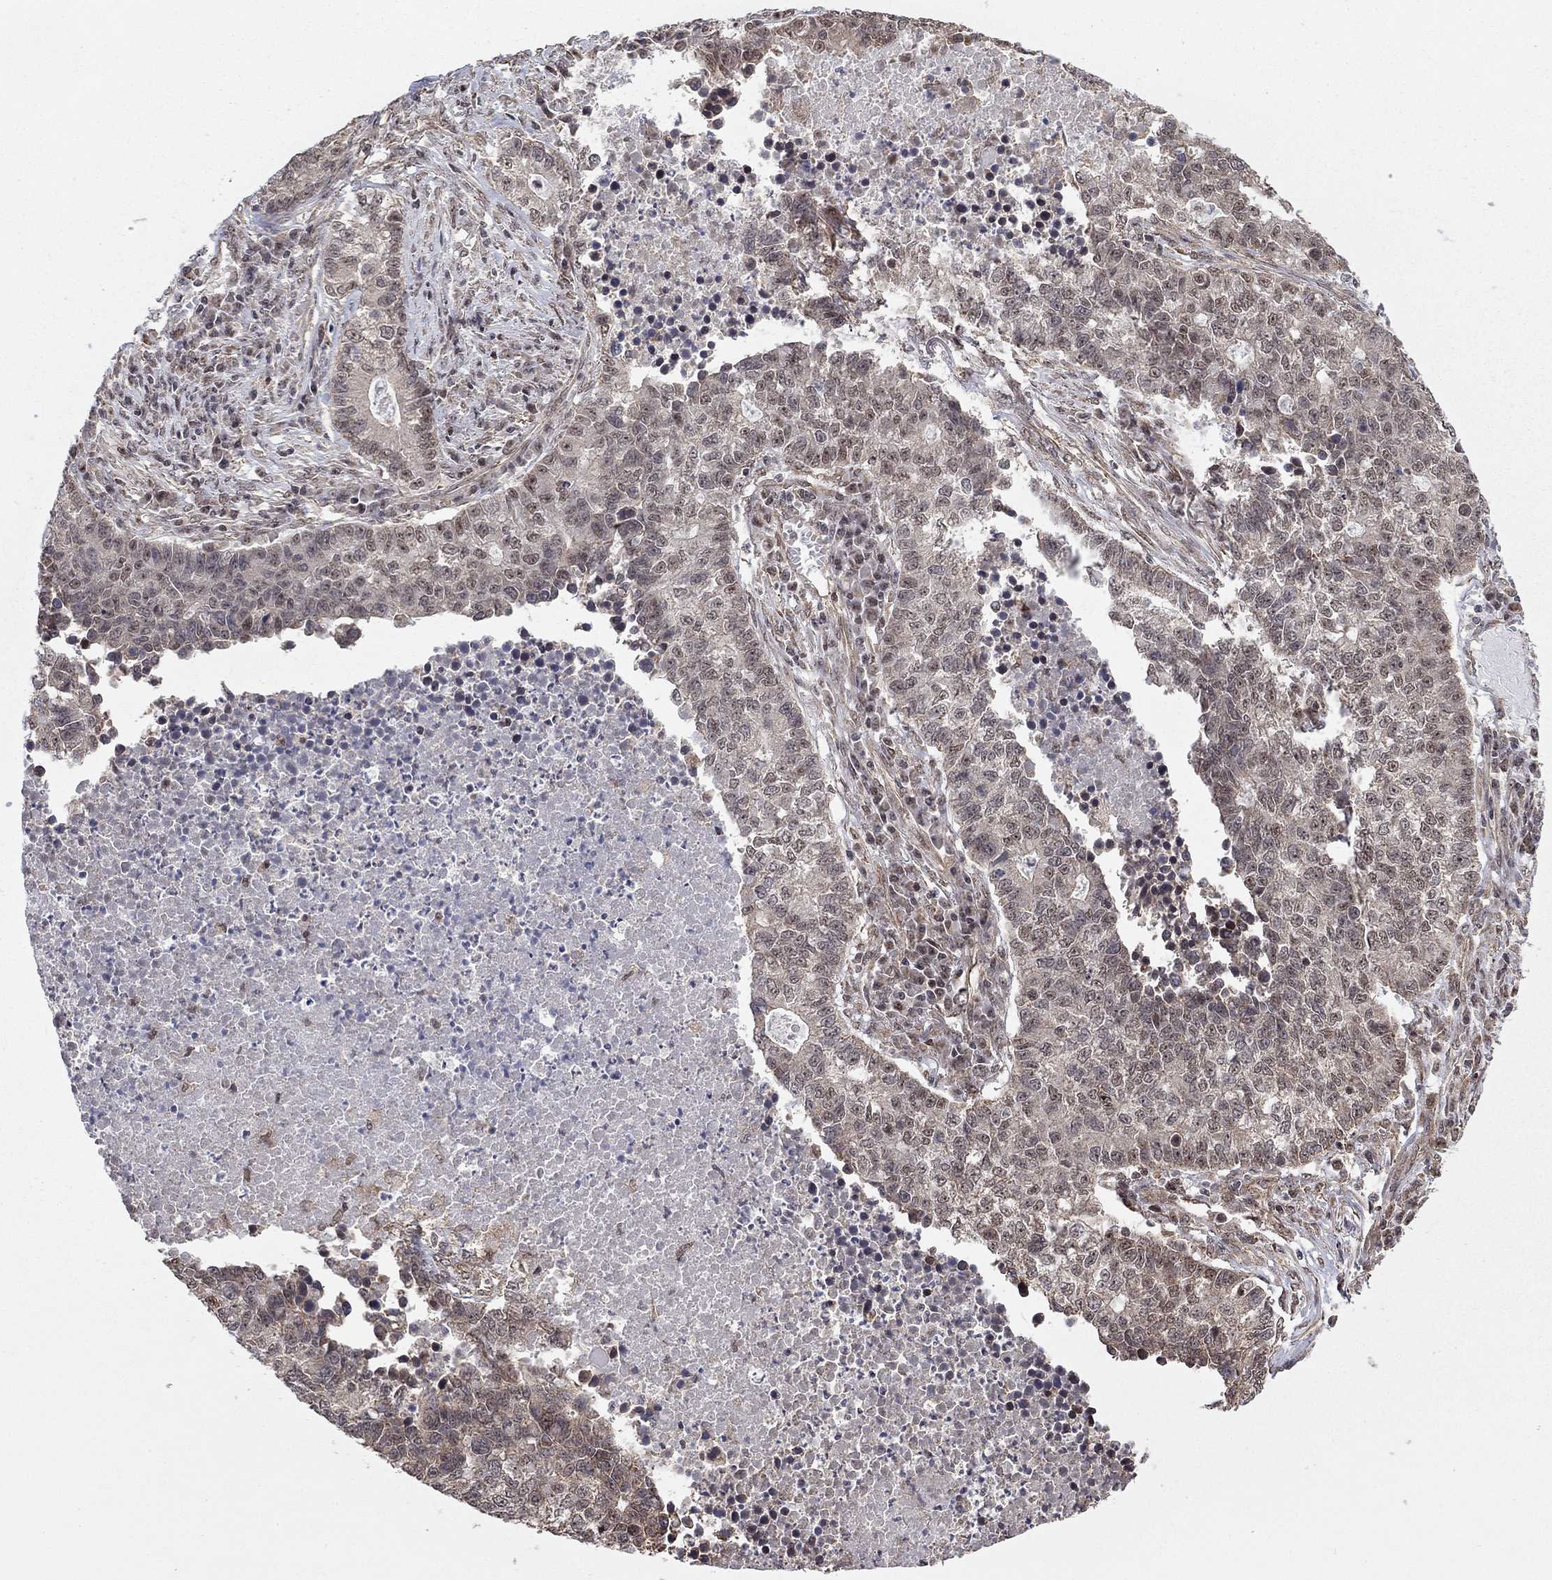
{"staining": {"intensity": "moderate", "quantity": "<25%", "location": "nuclear"}, "tissue": "lung cancer", "cell_type": "Tumor cells", "image_type": "cancer", "snomed": [{"axis": "morphology", "description": "Adenocarcinoma, NOS"}, {"axis": "topography", "description": "Lung"}], "caption": "Immunohistochemistry (IHC) of lung adenocarcinoma displays low levels of moderate nuclear staining in approximately <25% of tumor cells.", "gene": "TDP1", "patient": {"sex": "male", "age": 57}}